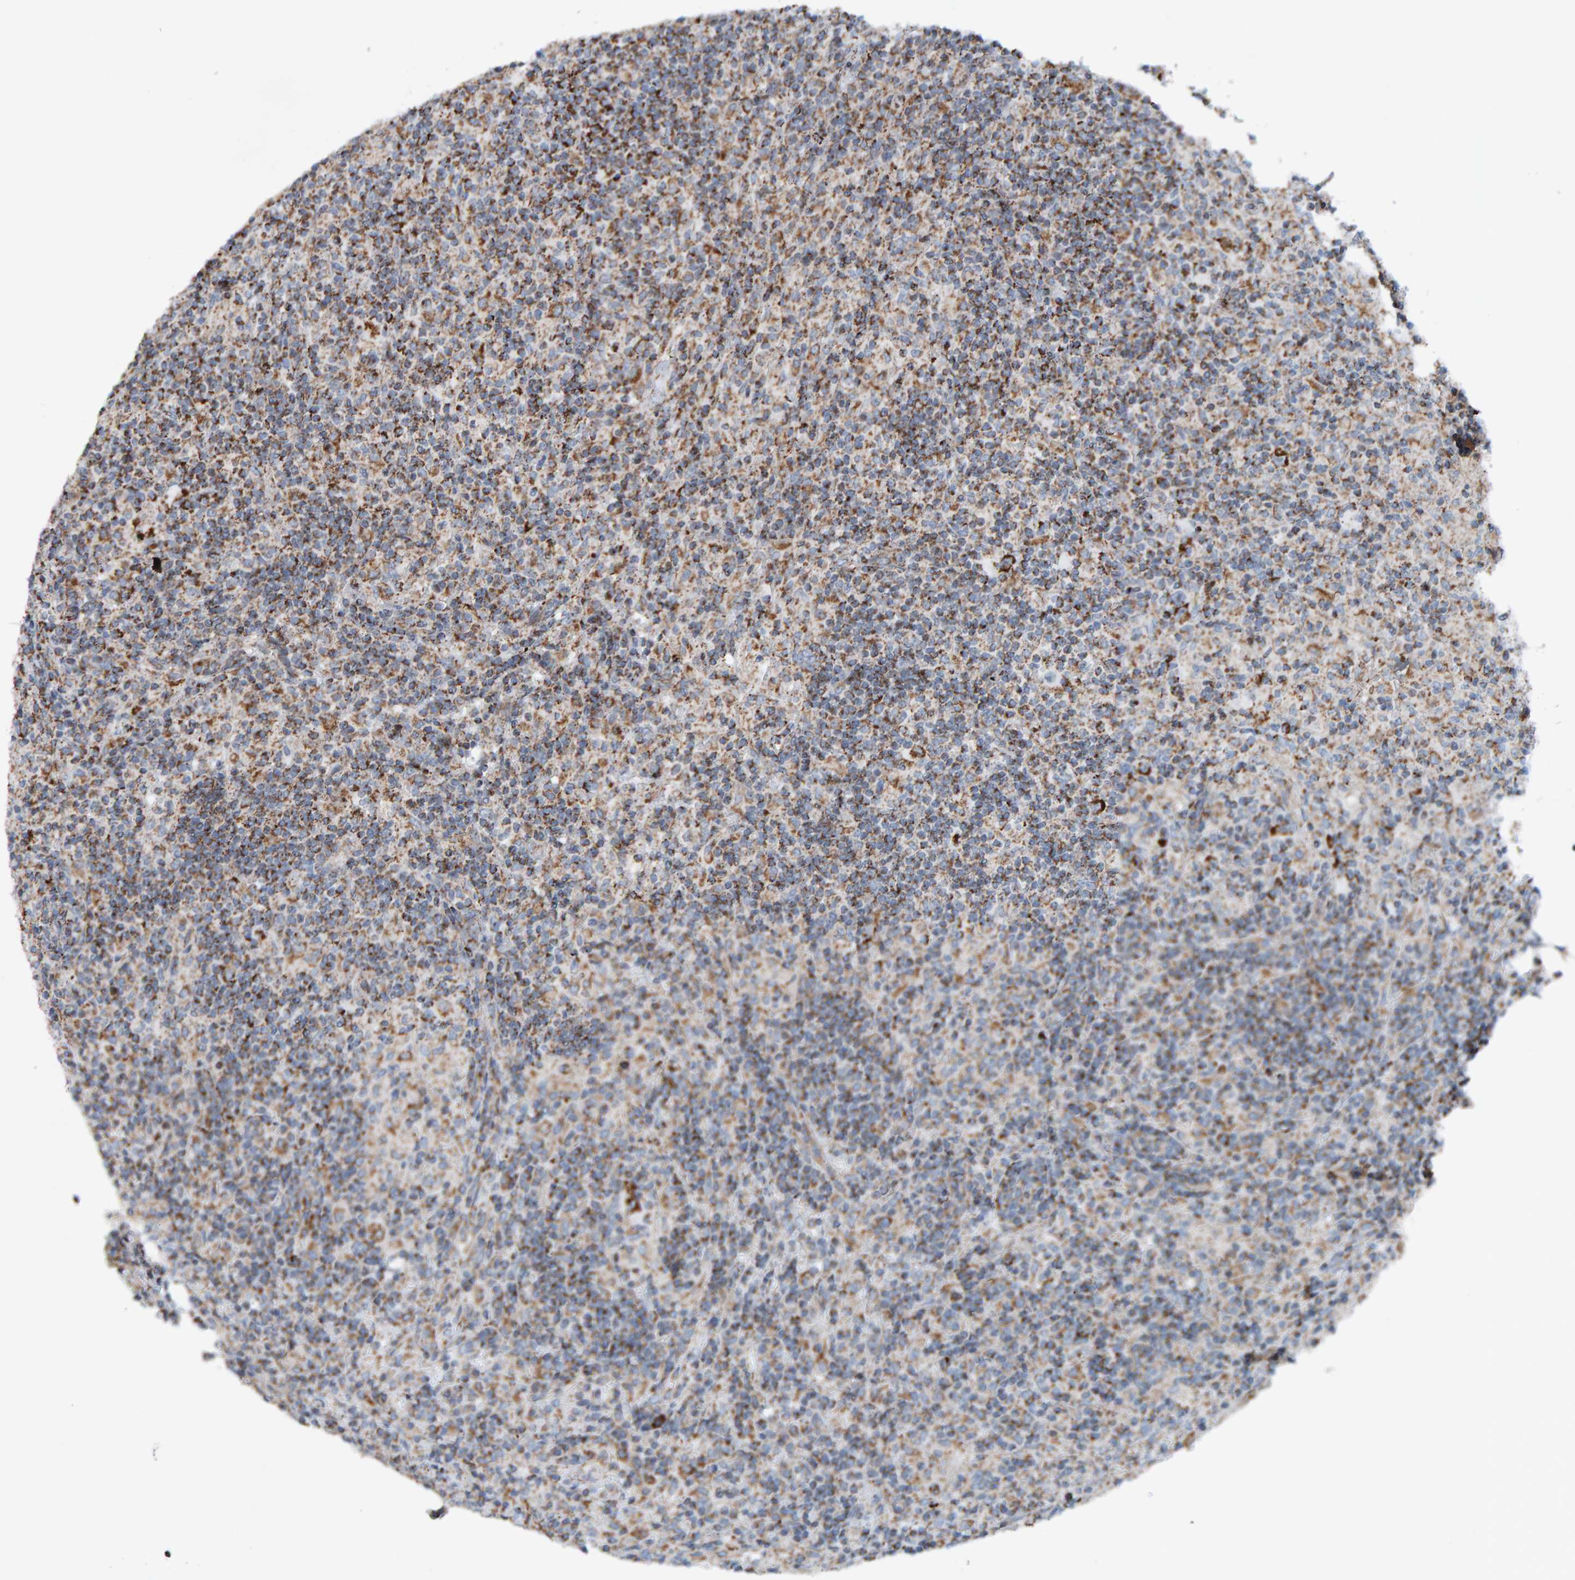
{"staining": {"intensity": "strong", "quantity": ">75%", "location": "cytoplasmic/membranous"}, "tissue": "lymphoma", "cell_type": "Tumor cells", "image_type": "cancer", "snomed": [{"axis": "morphology", "description": "Hodgkin's disease, NOS"}, {"axis": "topography", "description": "Lymph node"}], "caption": "About >75% of tumor cells in Hodgkin's disease demonstrate strong cytoplasmic/membranous protein positivity as visualized by brown immunohistochemical staining.", "gene": "ZNF48", "patient": {"sex": "male", "age": 70}}